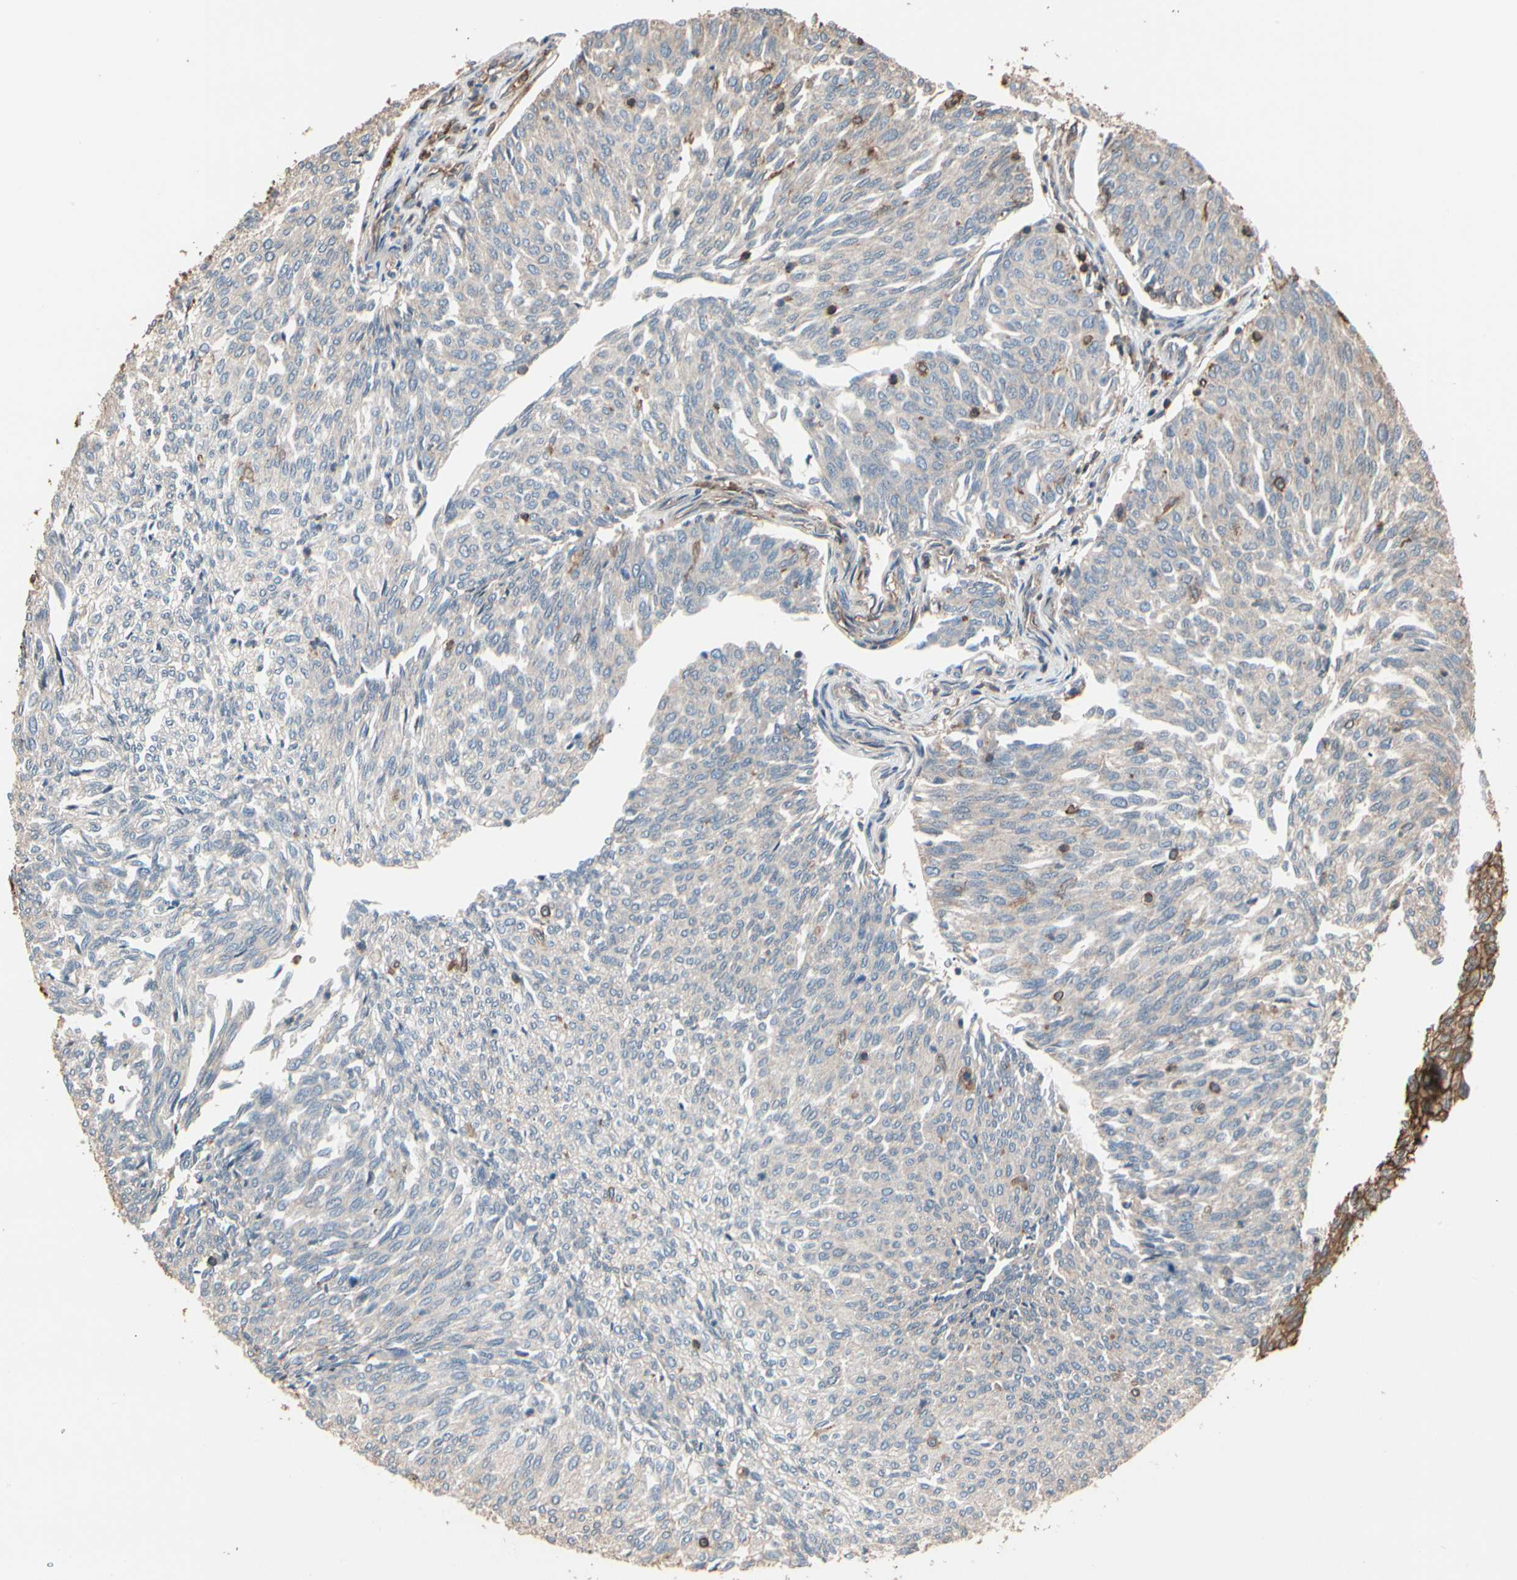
{"staining": {"intensity": "weak", "quantity": "<25%", "location": "cytoplasmic/membranous"}, "tissue": "urothelial cancer", "cell_type": "Tumor cells", "image_type": "cancer", "snomed": [{"axis": "morphology", "description": "Urothelial carcinoma, Low grade"}, {"axis": "topography", "description": "Urinary bladder"}], "caption": "An immunohistochemistry (IHC) micrograph of urothelial cancer is shown. There is no staining in tumor cells of urothelial cancer.", "gene": "MAPK13", "patient": {"sex": "female", "age": 79}}